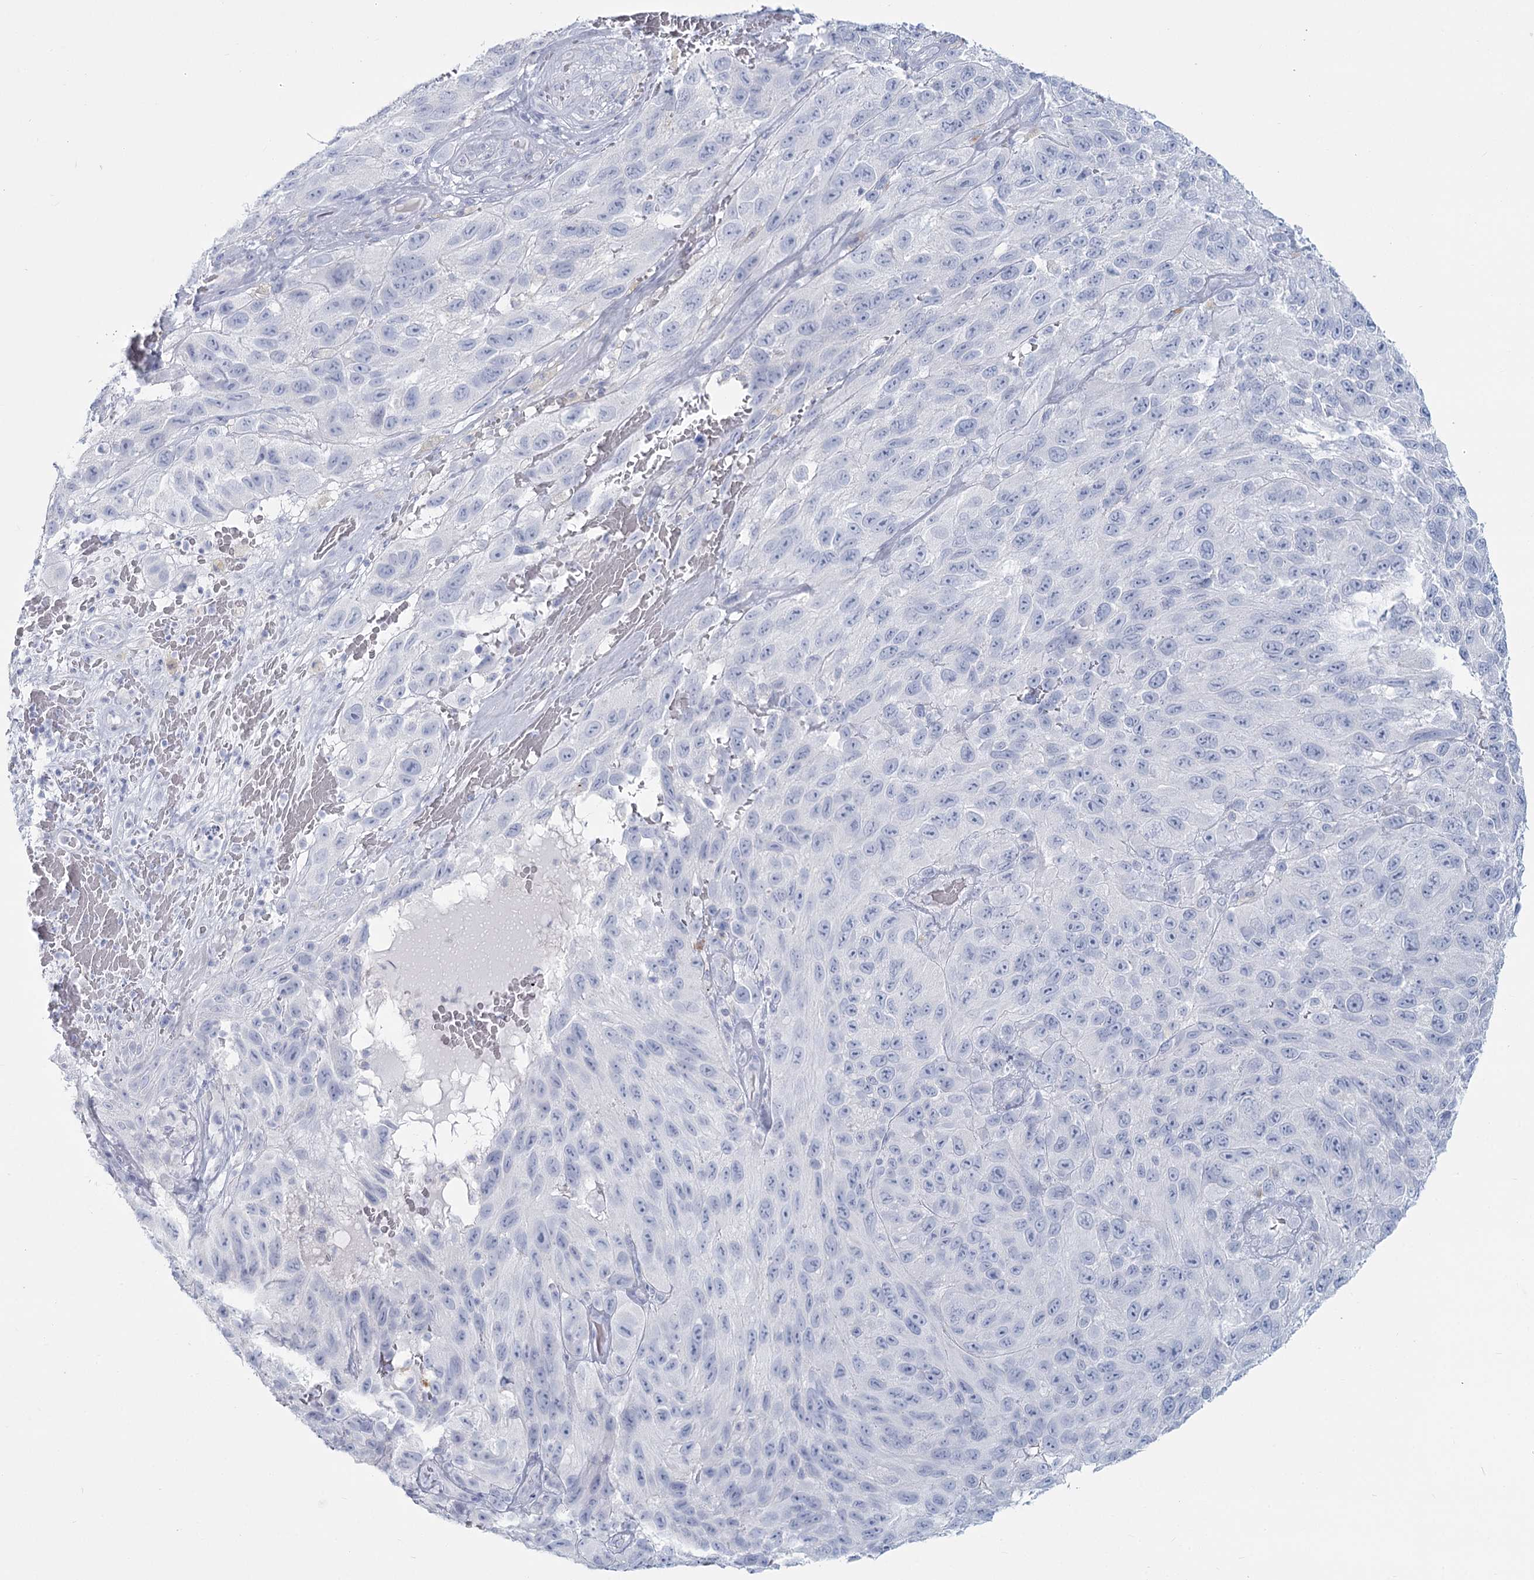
{"staining": {"intensity": "negative", "quantity": "none", "location": "none"}, "tissue": "melanoma", "cell_type": "Tumor cells", "image_type": "cancer", "snomed": [{"axis": "morphology", "description": "Malignant melanoma, NOS"}, {"axis": "topography", "description": "Skin"}], "caption": "This is an IHC photomicrograph of malignant melanoma. There is no staining in tumor cells.", "gene": "SLC6A19", "patient": {"sex": "female", "age": 96}}